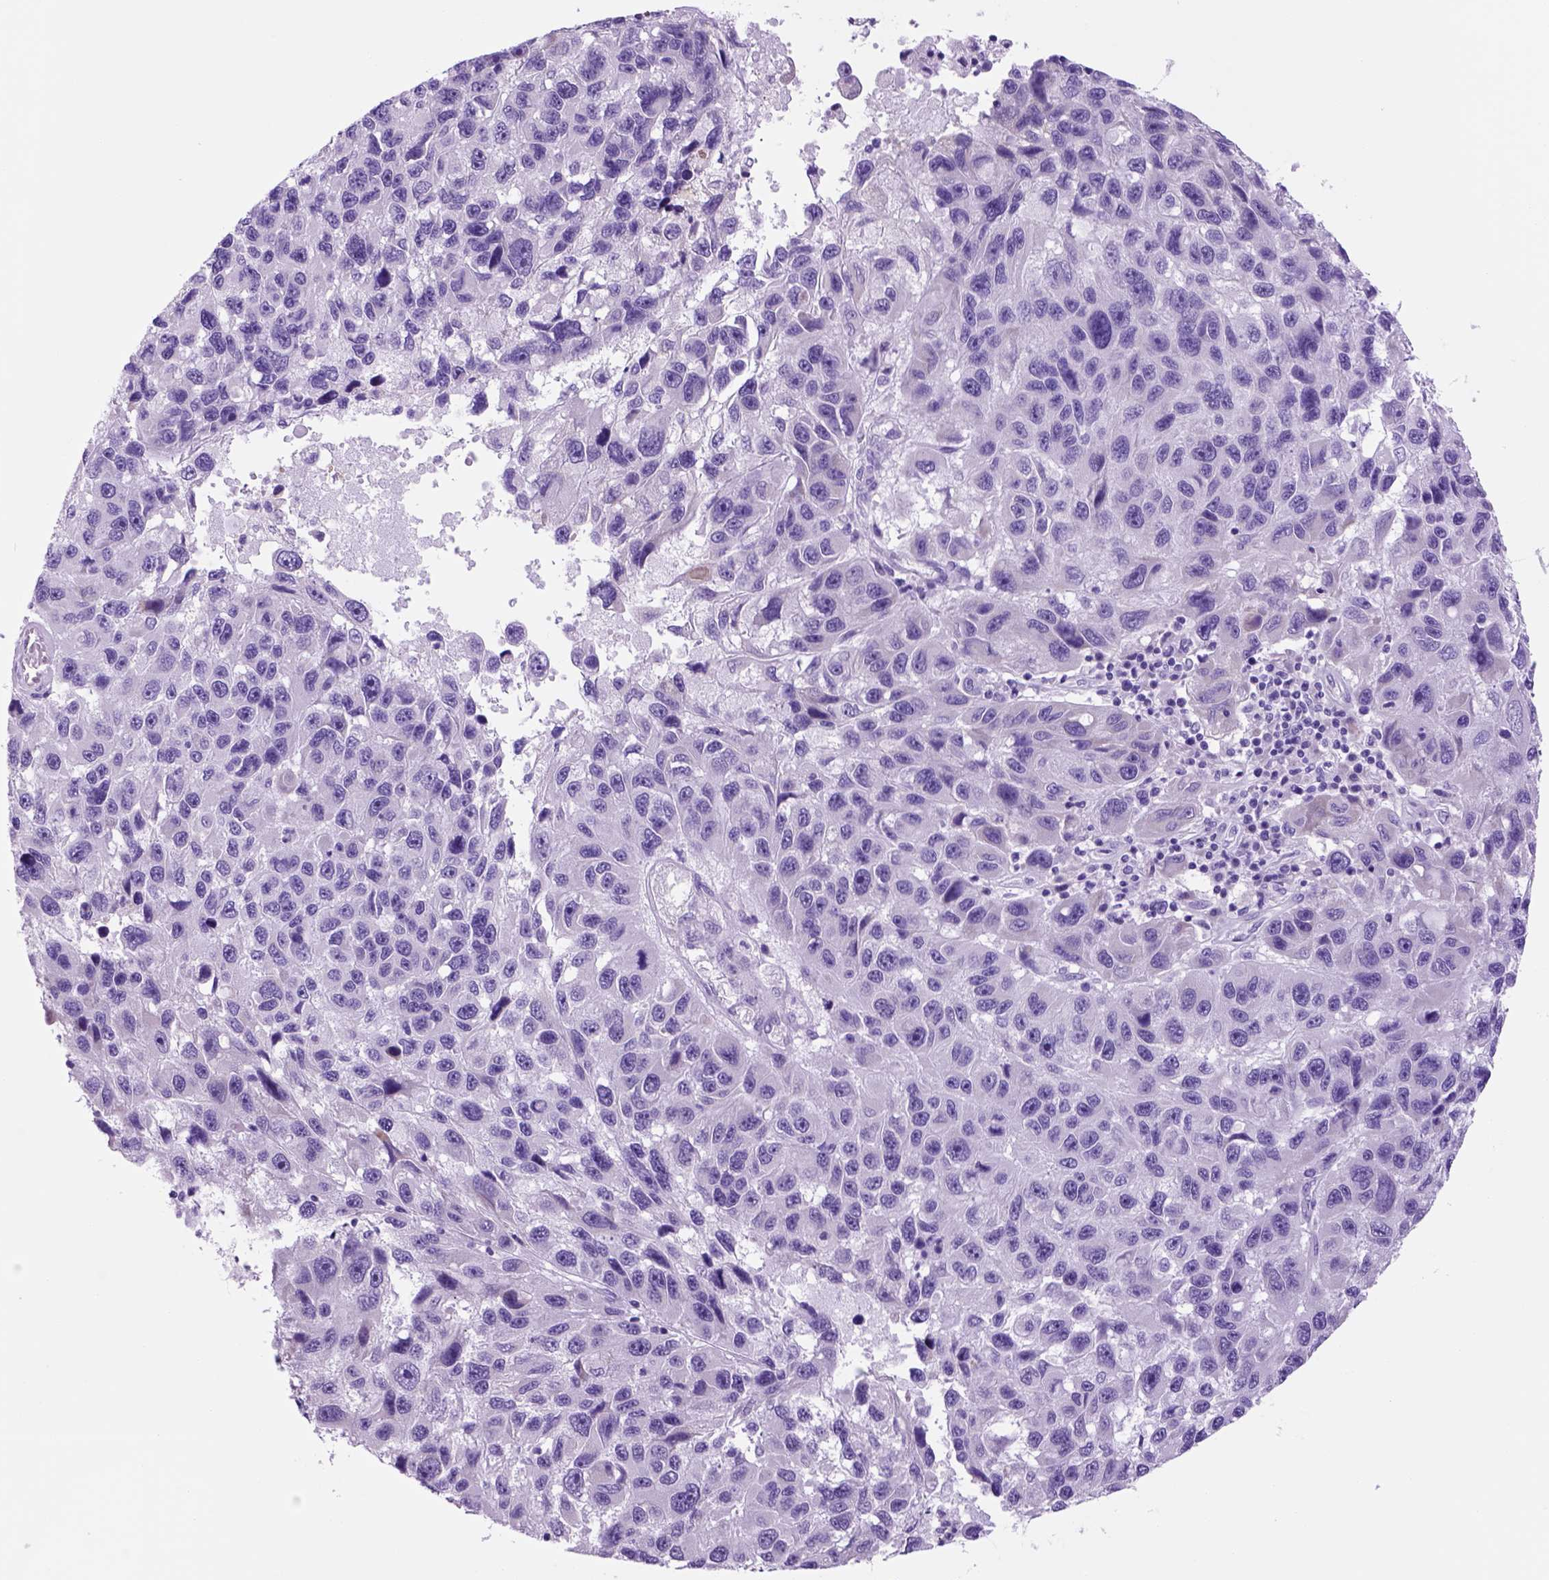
{"staining": {"intensity": "negative", "quantity": "none", "location": "none"}, "tissue": "melanoma", "cell_type": "Tumor cells", "image_type": "cancer", "snomed": [{"axis": "morphology", "description": "Malignant melanoma, NOS"}, {"axis": "topography", "description": "Skin"}], "caption": "Tumor cells show no significant staining in malignant melanoma.", "gene": "HHIPL2", "patient": {"sex": "male", "age": 53}}